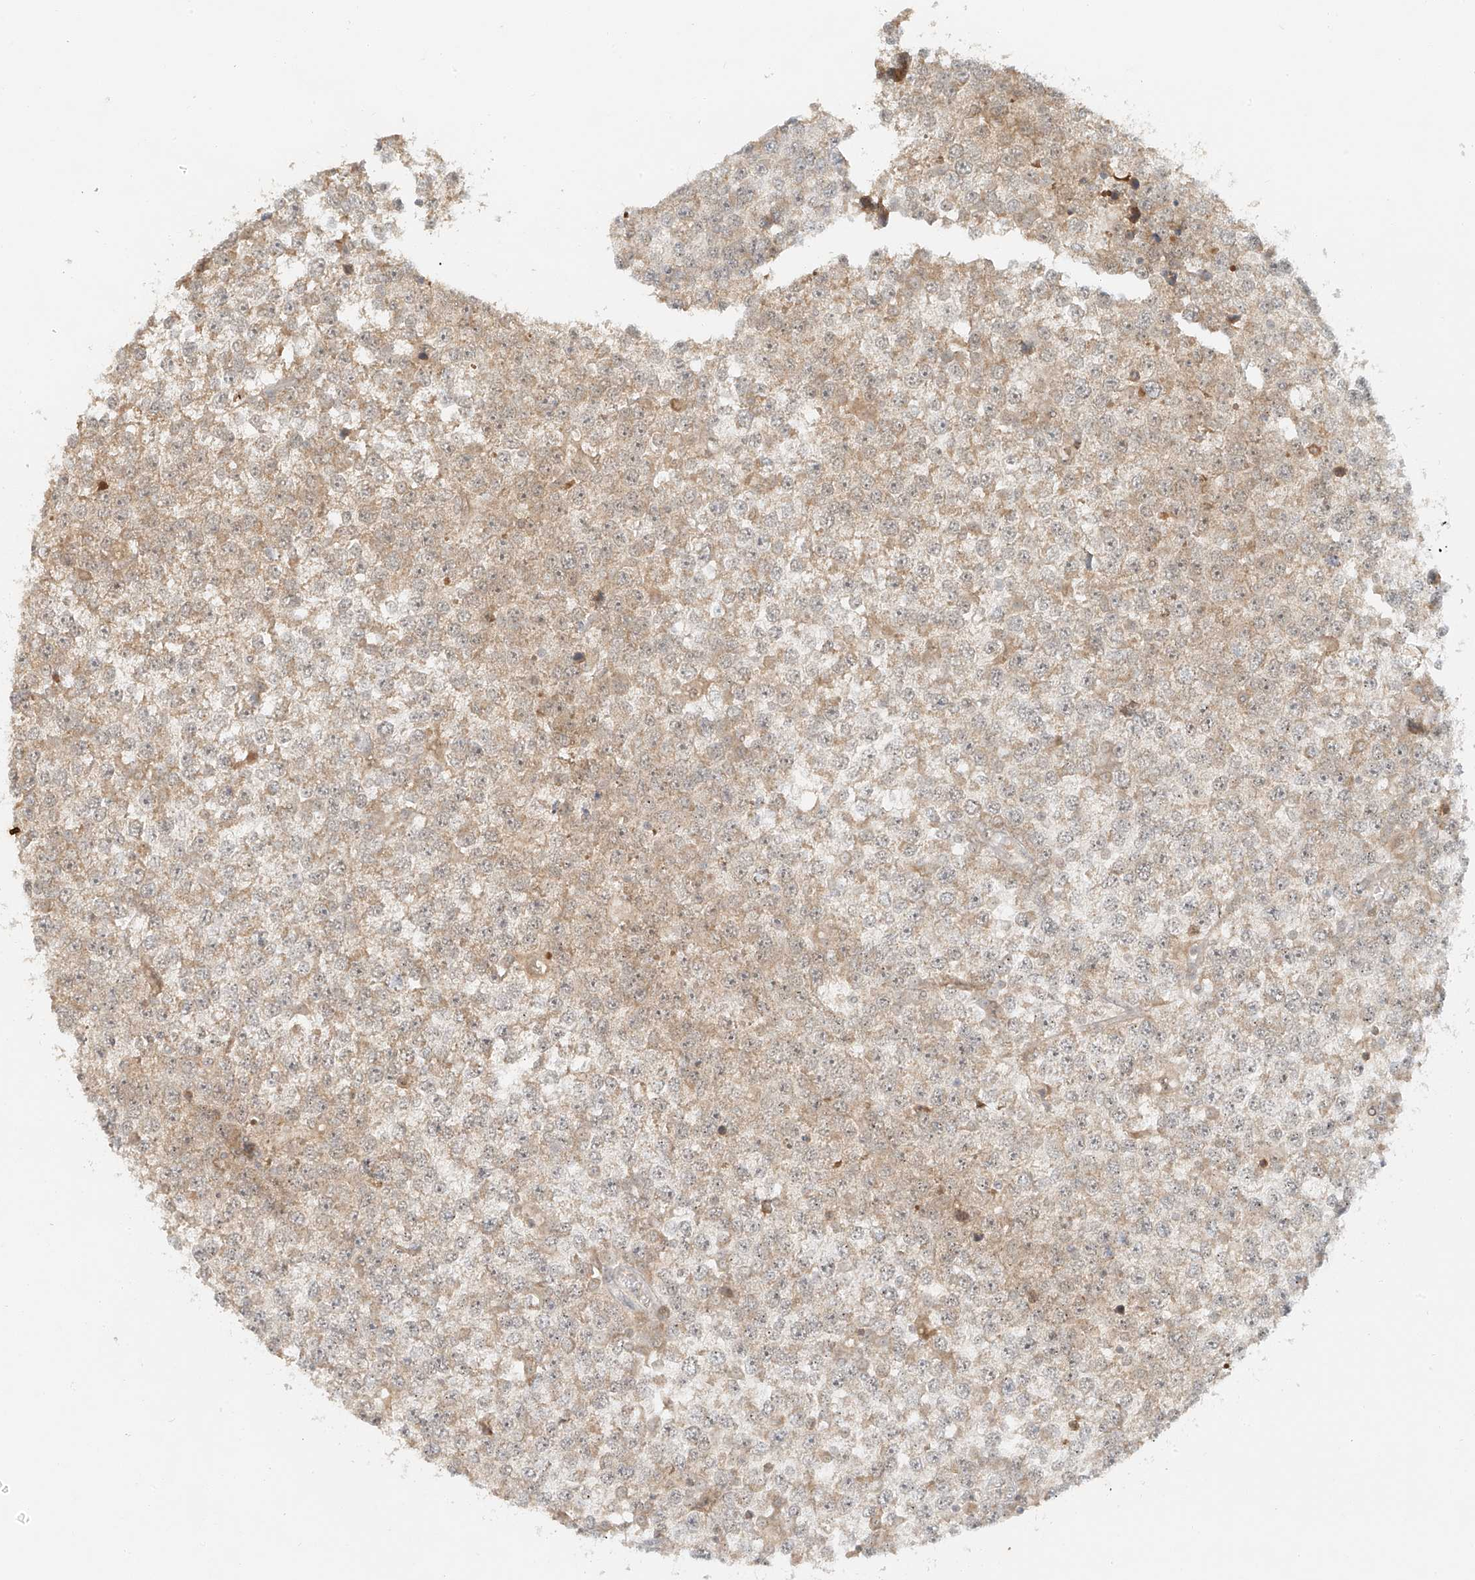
{"staining": {"intensity": "weak", "quantity": ">75%", "location": "cytoplasmic/membranous"}, "tissue": "testis cancer", "cell_type": "Tumor cells", "image_type": "cancer", "snomed": [{"axis": "morphology", "description": "Seminoma, NOS"}, {"axis": "topography", "description": "Testis"}], "caption": "Immunohistochemical staining of human seminoma (testis) shows low levels of weak cytoplasmic/membranous expression in approximately >75% of tumor cells.", "gene": "MIPEP", "patient": {"sex": "male", "age": 65}}